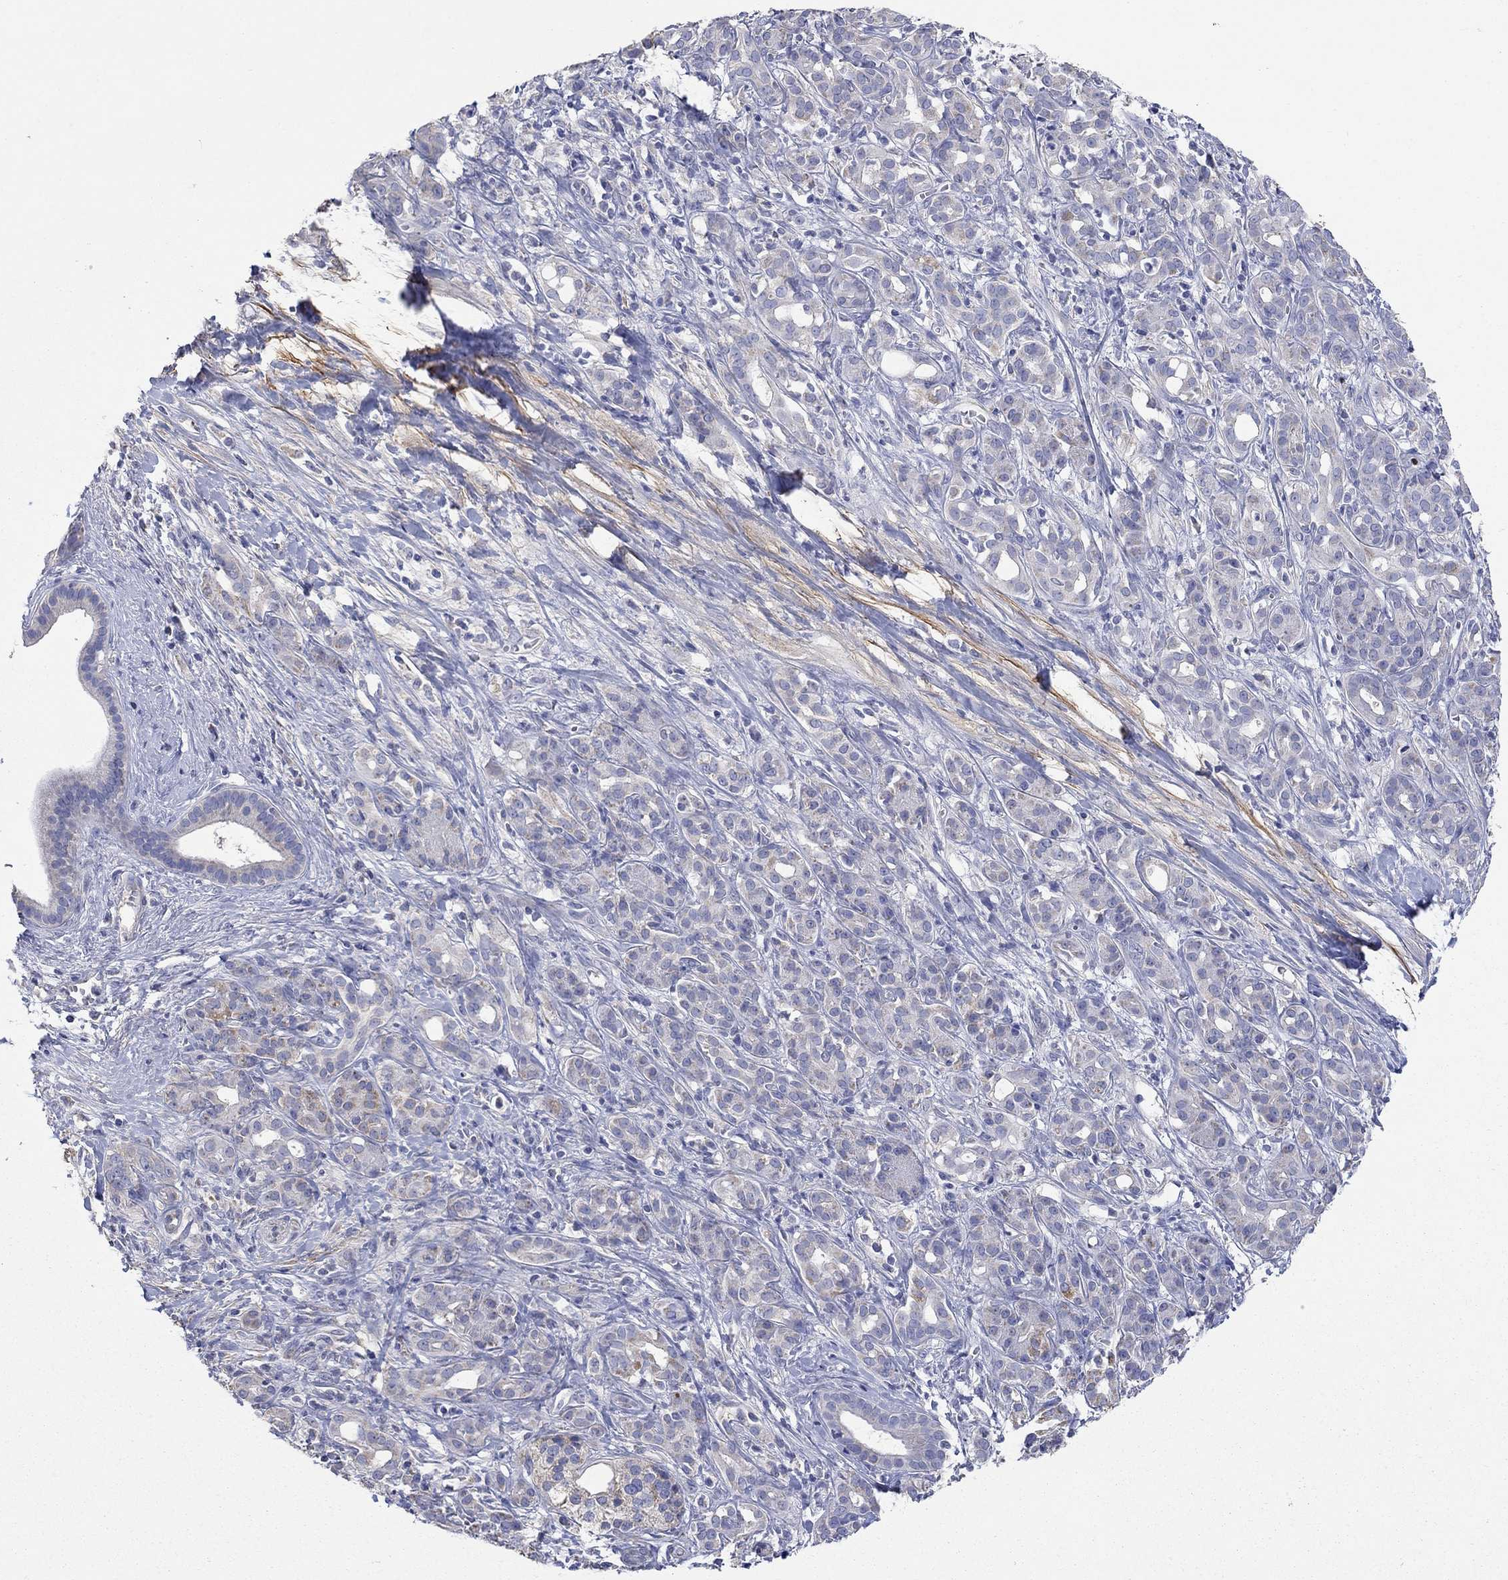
{"staining": {"intensity": "weak", "quantity": "25%-75%", "location": "cytoplasmic/membranous"}, "tissue": "pancreatic cancer", "cell_type": "Tumor cells", "image_type": "cancer", "snomed": [{"axis": "morphology", "description": "Adenocarcinoma, NOS"}, {"axis": "topography", "description": "Pancreas"}], "caption": "Protein staining of adenocarcinoma (pancreatic) tissue exhibits weak cytoplasmic/membranous positivity in about 25%-75% of tumor cells.", "gene": "CLVS1", "patient": {"sex": "male", "age": 61}}